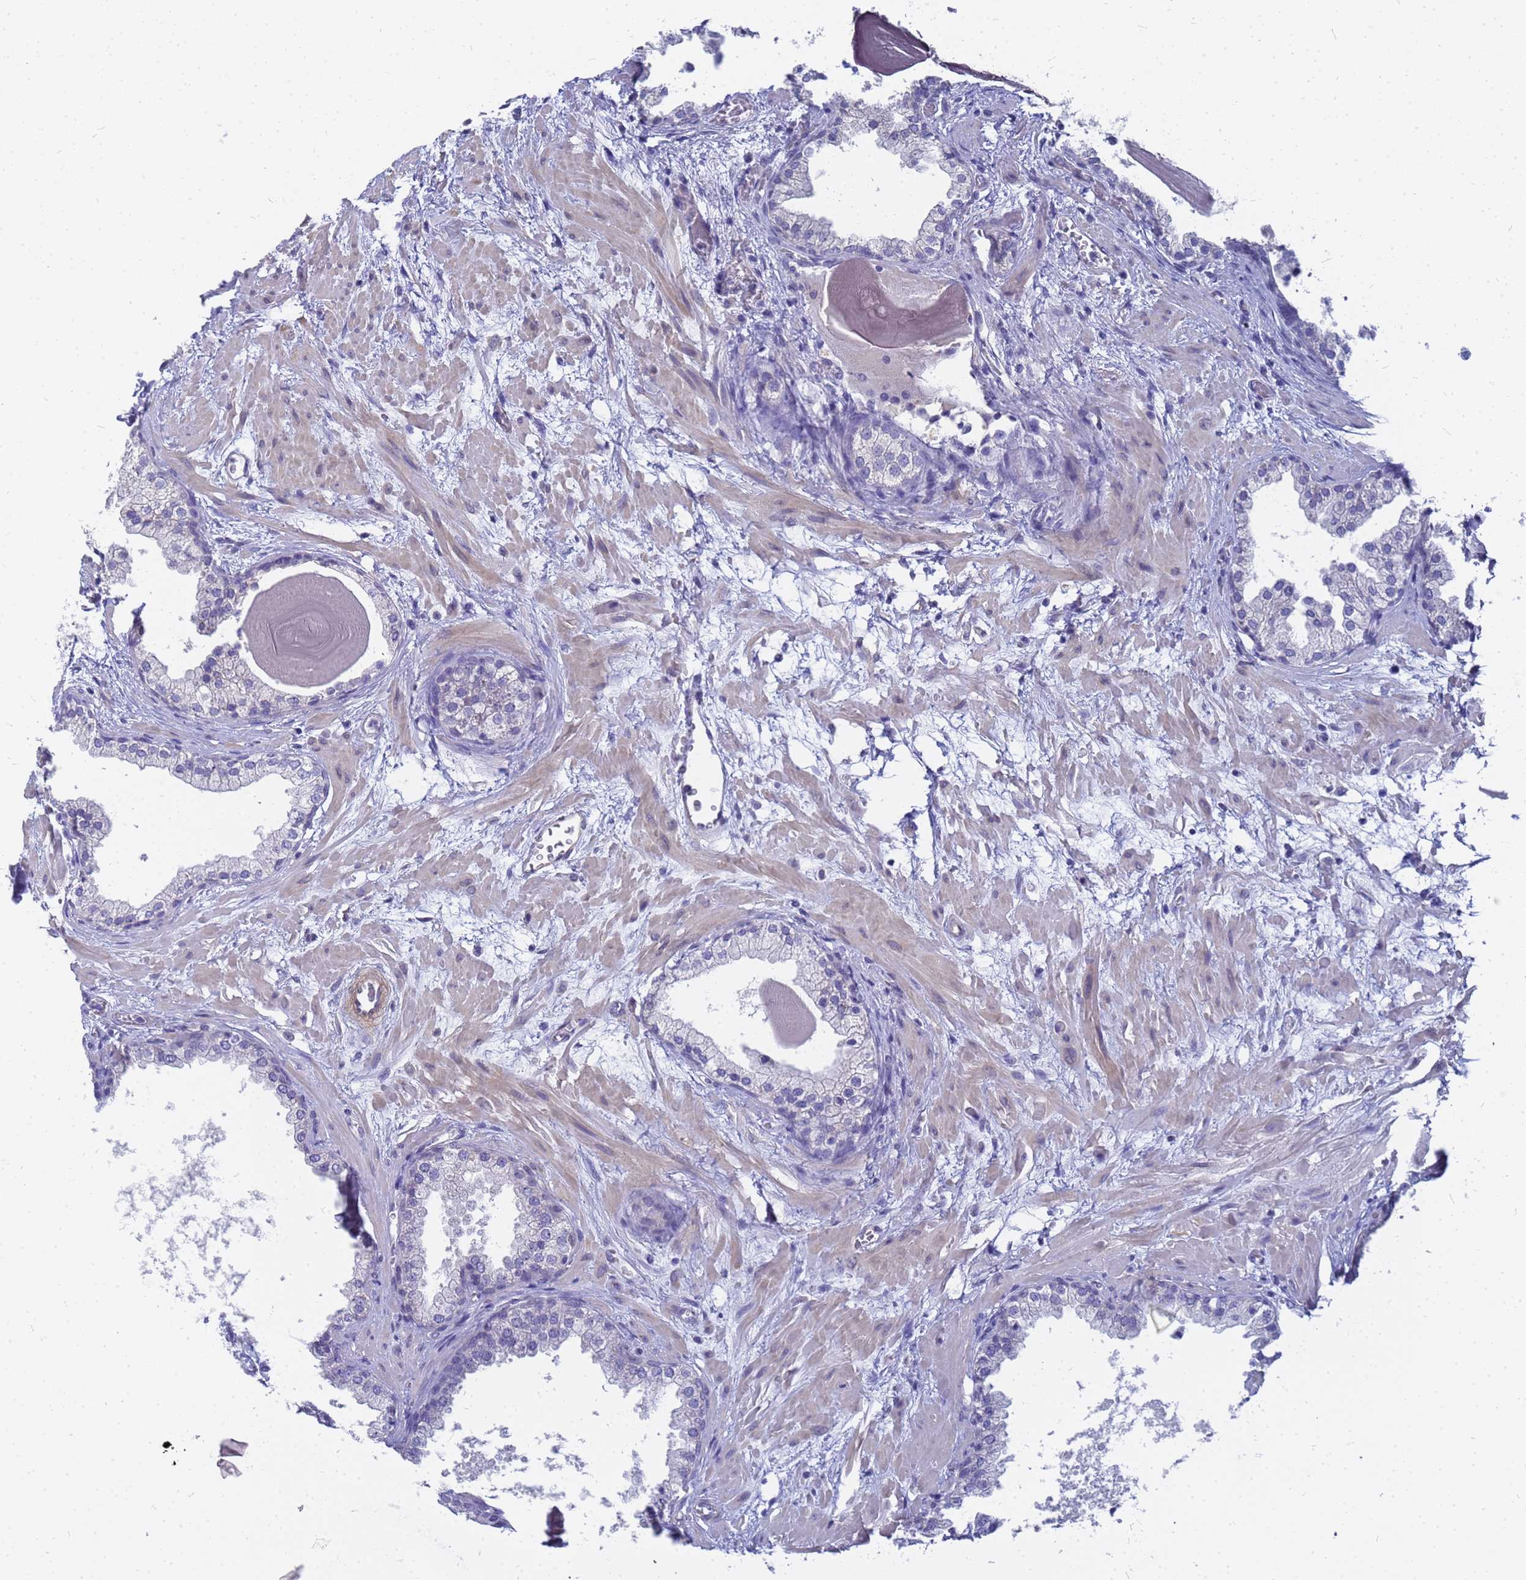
{"staining": {"intensity": "negative", "quantity": "none", "location": "none"}, "tissue": "prostate", "cell_type": "Glandular cells", "image_type": "normal", "snomed": [{"axis": "morphology", "description": "Normal tissue, NOS"}, {"axis": "topography", "description": "Prostate"}], "caption": "High power microscopy image of an immunohistochemistry image of unremarkable prostate, revealing no significant staining in glandular cells.", "gene": "FAM166B", "patient": {"sex": "male", "age": 48}}